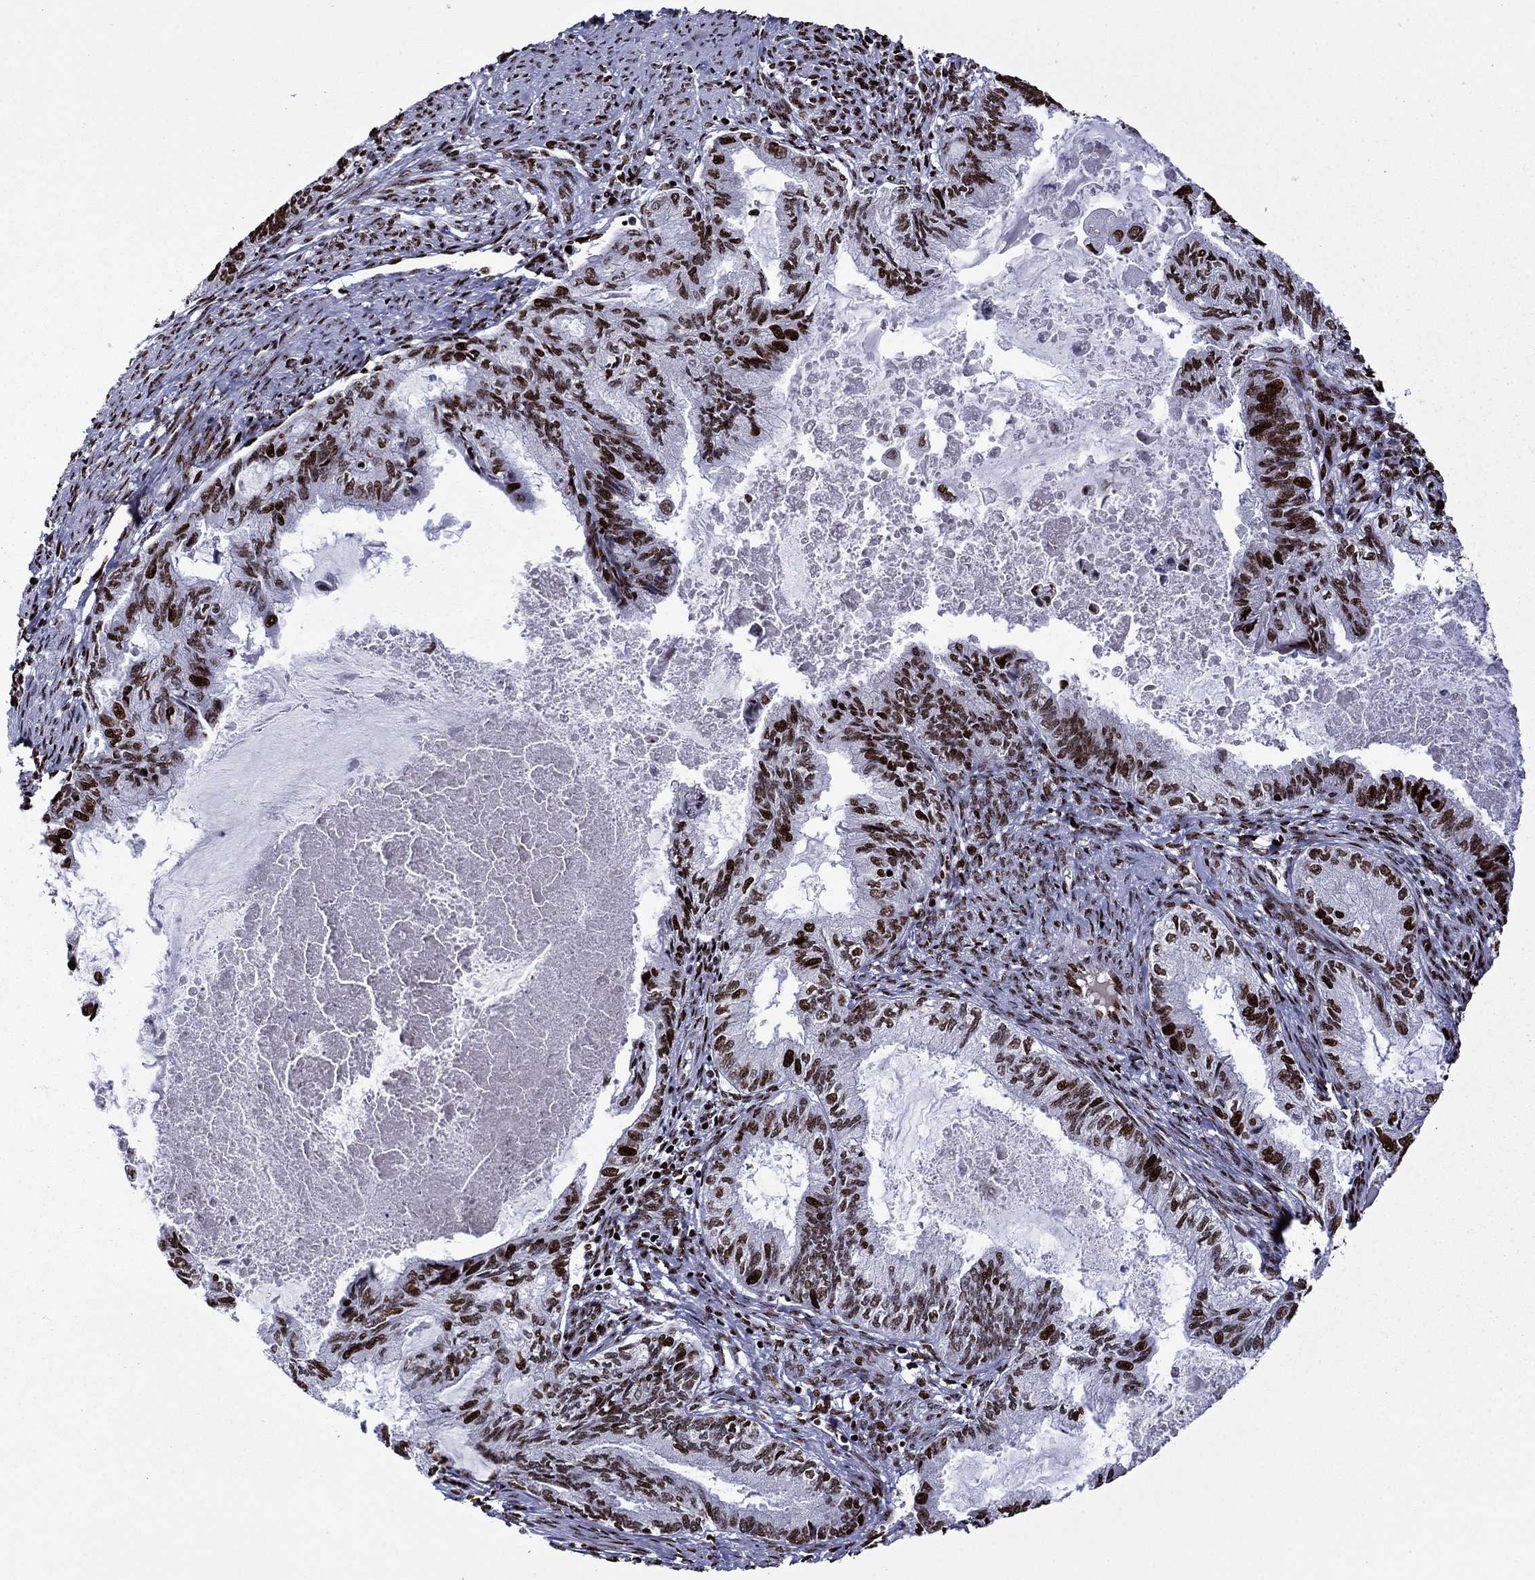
{"staining": {"intensity": "strong", "quantity": ">75%", "location": "nuclear"}, "tissue": "endometrial cancer", "cell_type": "Tumor cells", "image_type": "cancer", "snomed": [{"axis": "morphology", "description": "Adenocarcinoma, NOS"}, {"axis": "topography", "description": "Endometrium"}], "caption": "Brown immunohistochemical staining in endometrial cancer (adenocarcinoma) exhibits strong nuclear expression in approximately >75% of tumor cells.", "gene": "LIMK1", "patient": {"sex": "female", "age": 86}}